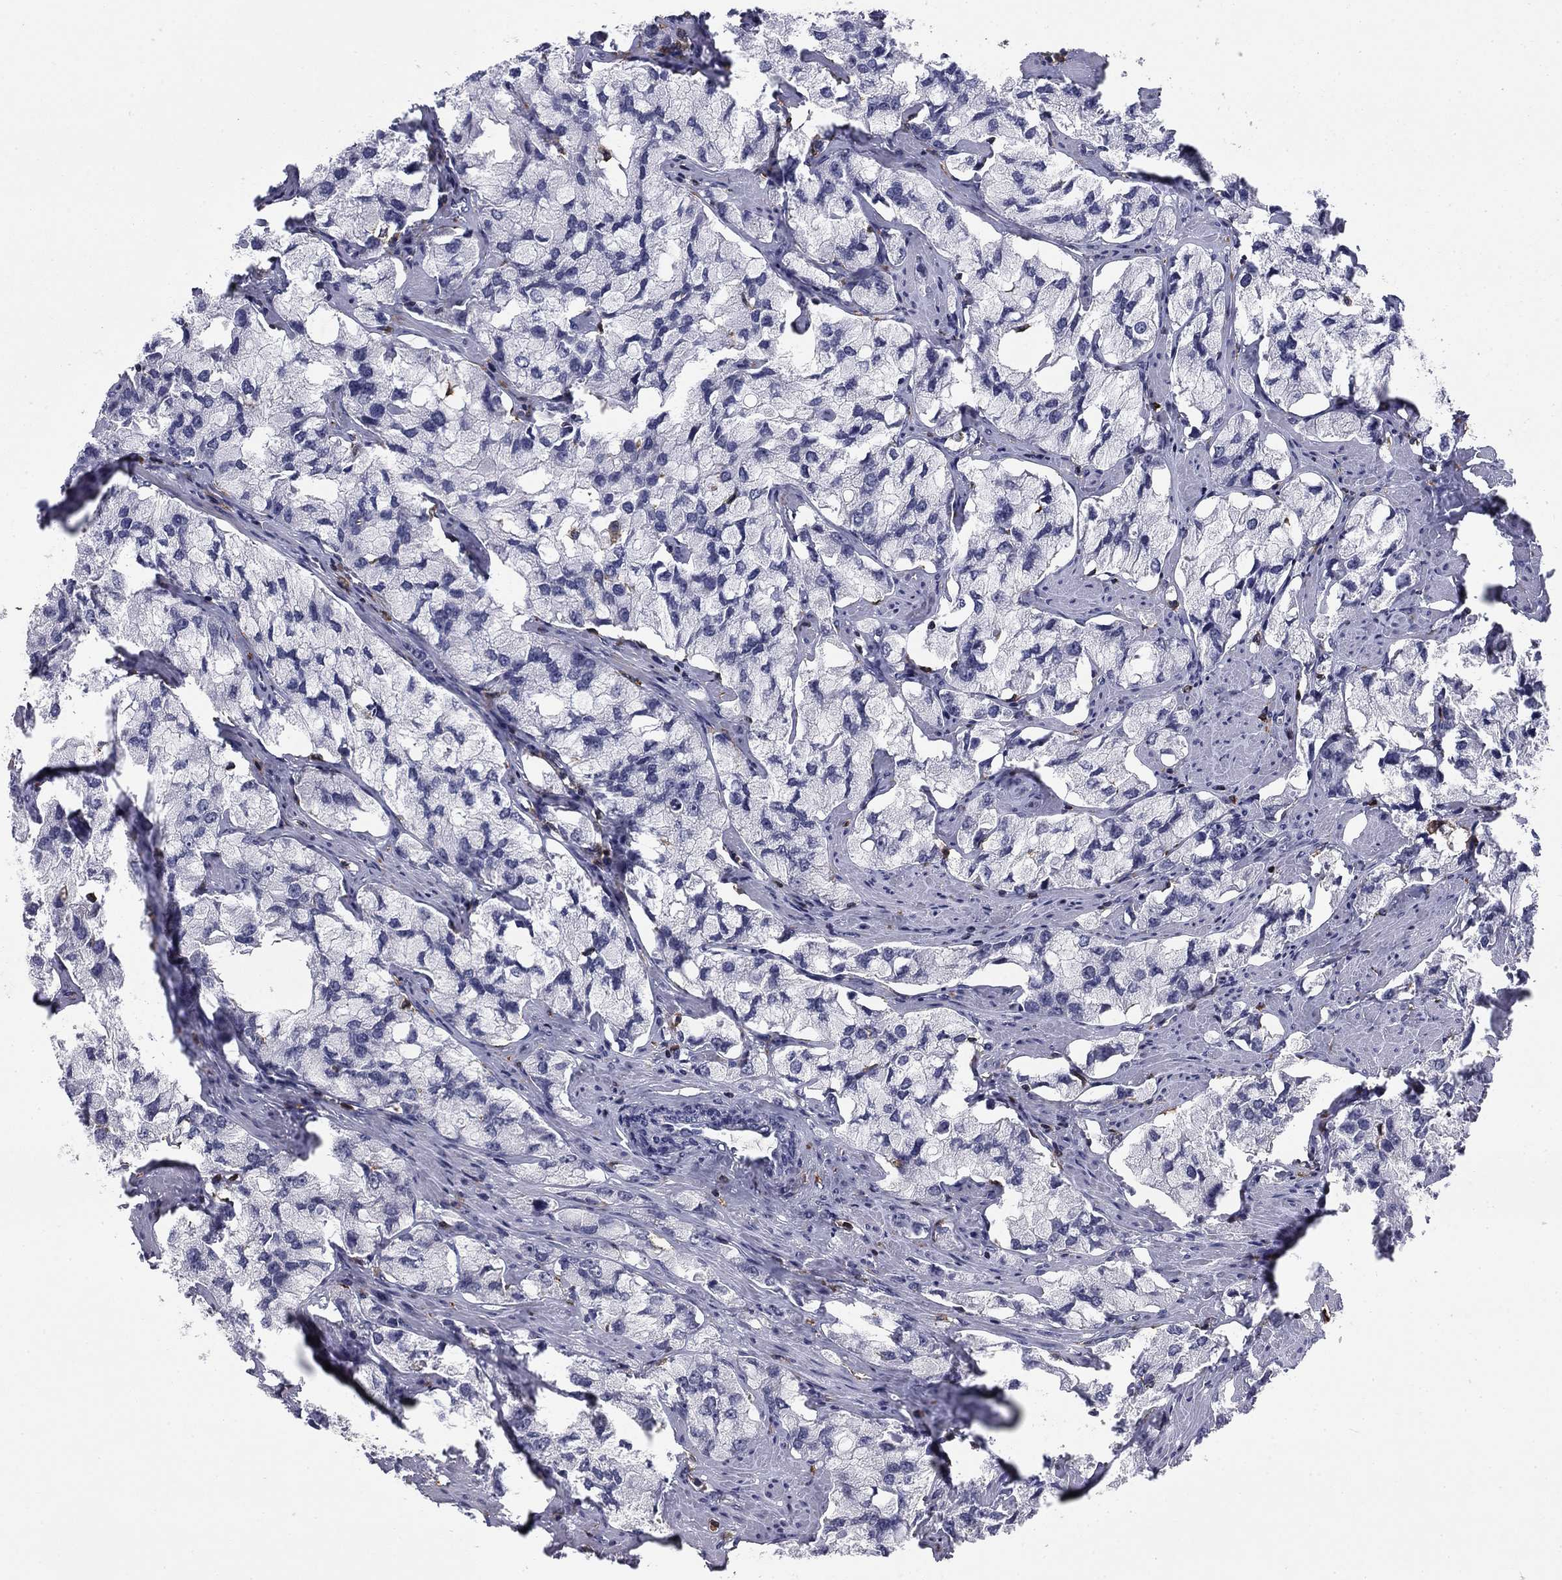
{"staining": {"intensity": "negative", "quantity": "none", "location": "none"}, "tissue": "prostate cancer", "cell_type": "Tumor cells", "image_type": "cancer", "snomed": [{"axis": "morphology", "description": "Adenocarcinoma, NOS"}, {"axis": "topography", "description": "Prostate and seminal vesicle, NOS"}, {"axis": "topography", "description": "Prostate"}], "caption": "There is no significant expression in tumor cells of prostate cancer (adenocarcinoma).", "gene": "PLCB2", "patient": {"sex": "male", "age": 64}}